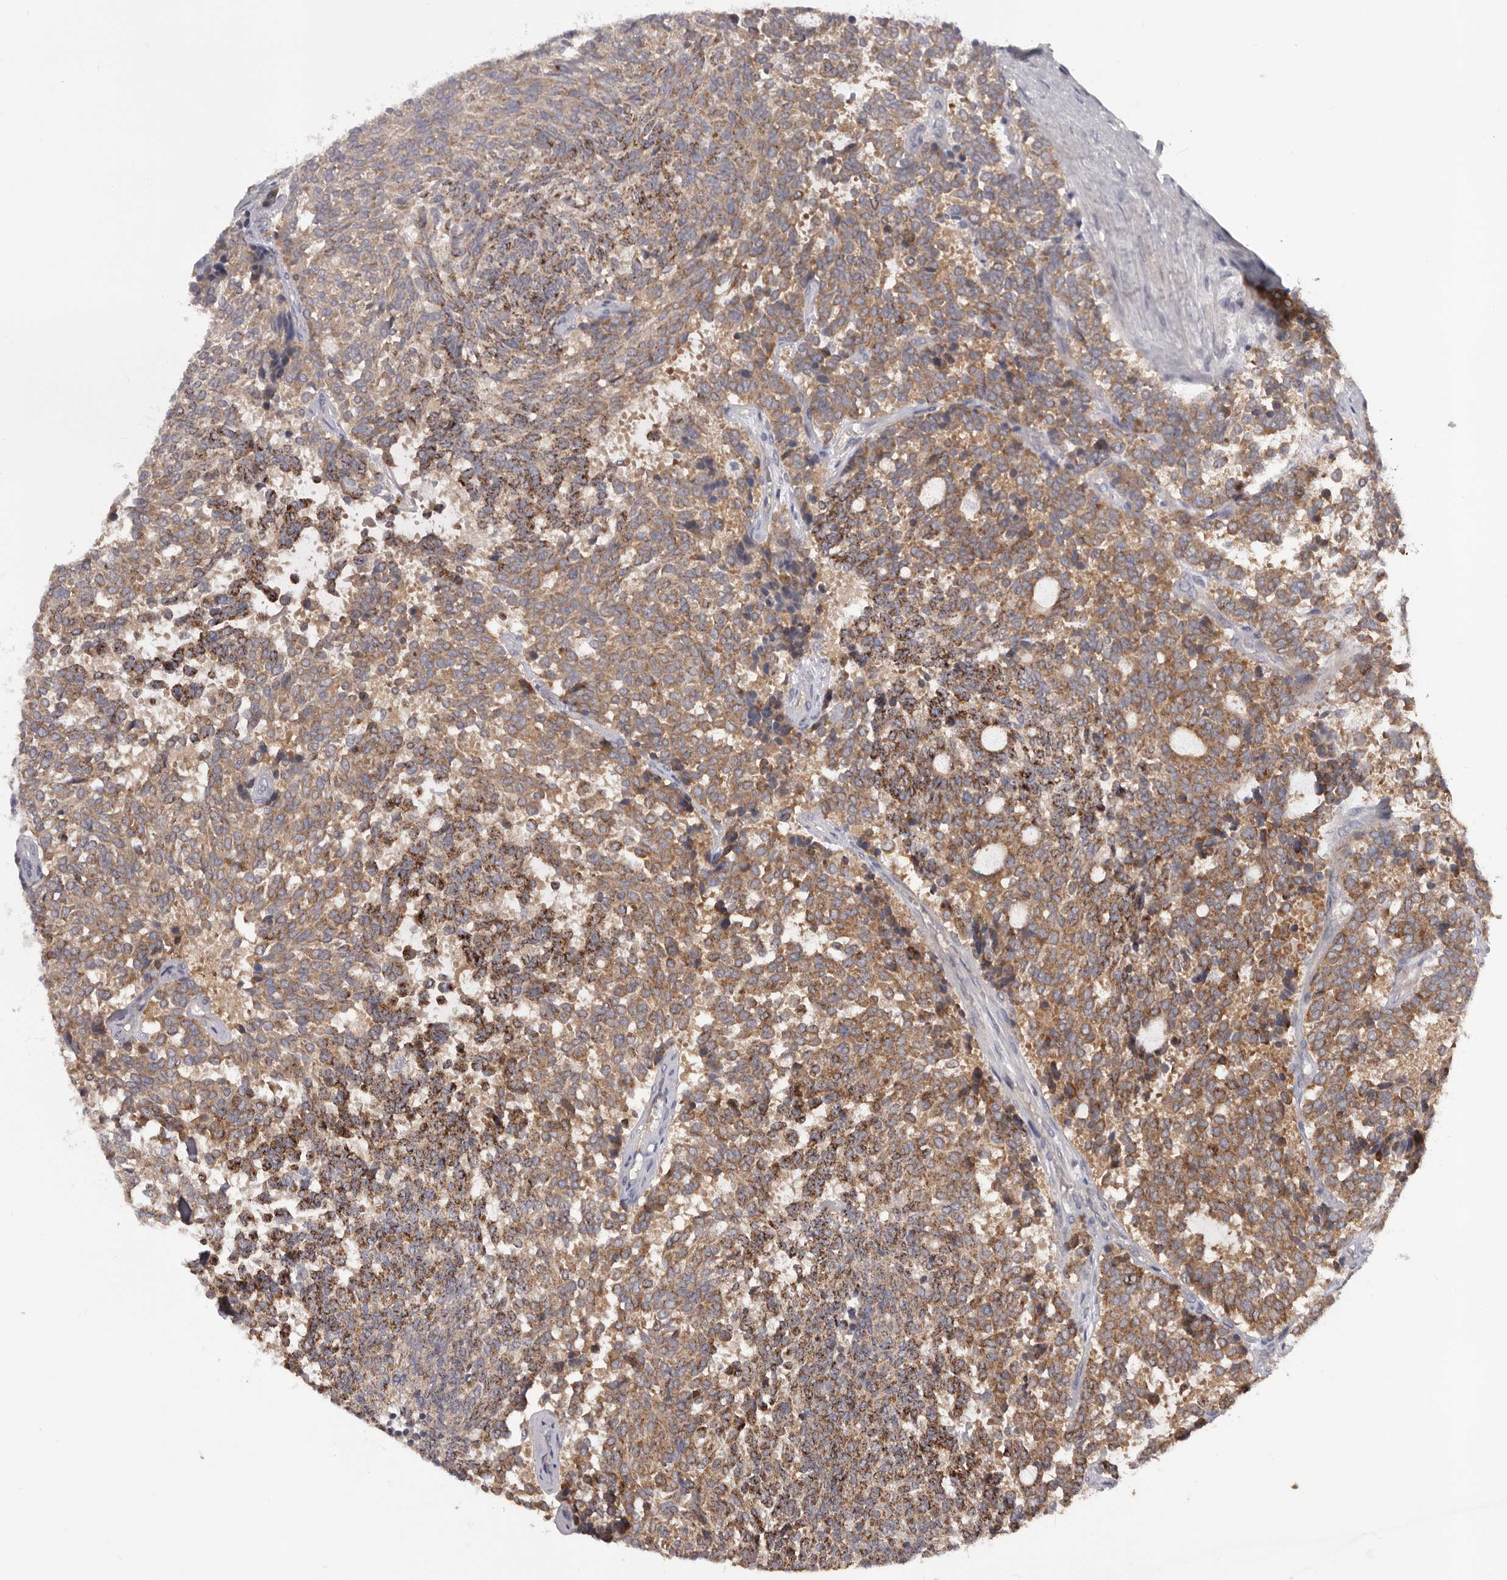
{"staining": {"intensity": "moderate", "quantity": "25%-75%", "location": "cytoplasmic/membranous"}, "tissue": "carcinoid", "cell_type": "Tumor cells", "image_type": "cancer", "snomed": [{"axis": "morphology", "description": "Carcinoid, malignant, NOS"}, {"axis": "topography", "description": "Pancreas"}], "caption": "Carcinoid (malignant) stained for a protein (brown) reveals moderate cytoplasmic/membranous positive staining in about 25%-75% of tumor cells.", "gene": "HBS1L", "patient": {"sex": "female", "age": 54}}